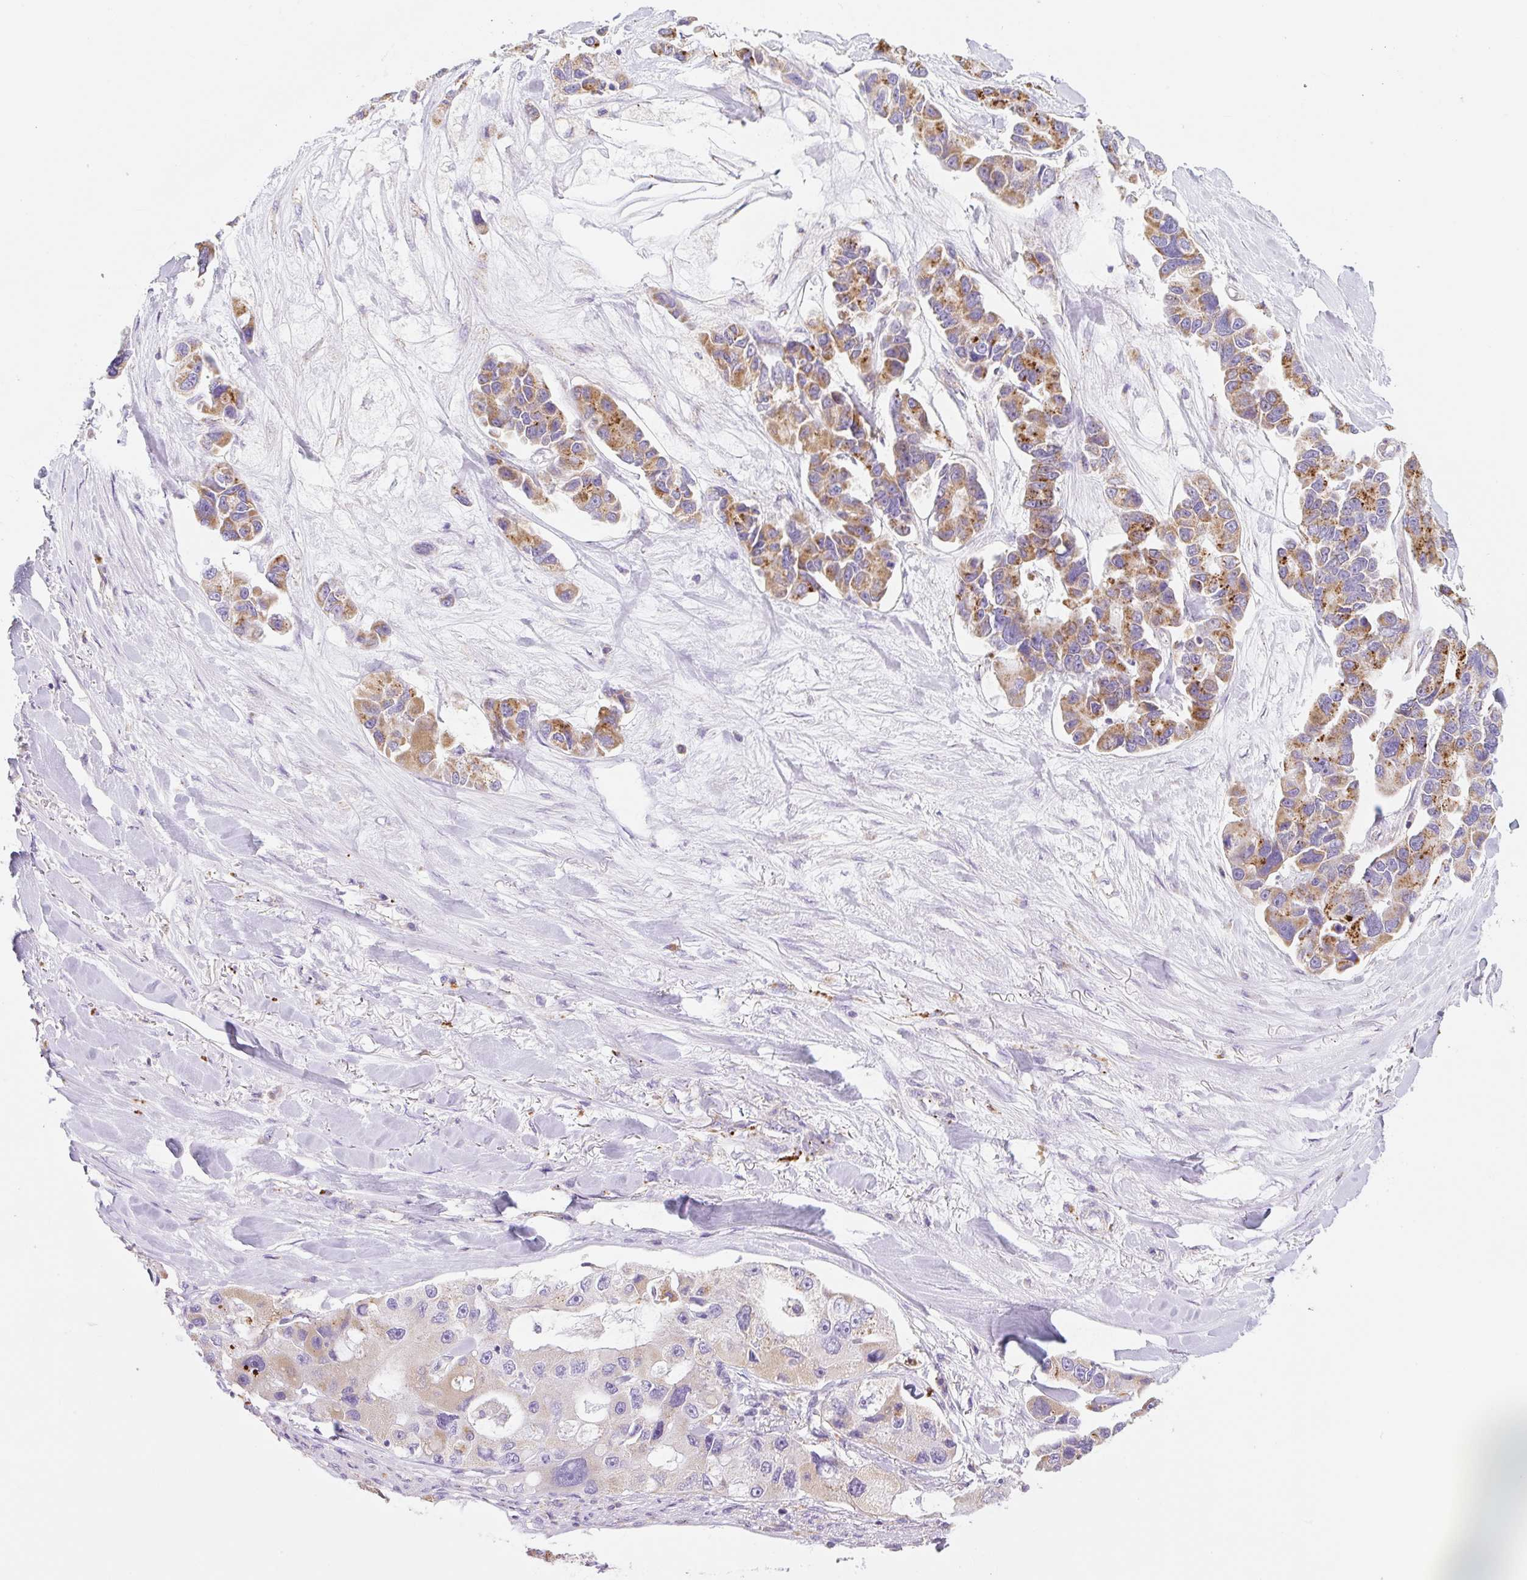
{"staining": {"intensity": "moderate", "quantity": ">75%", "location": "cytoplasmic/membranous"}, "tissue": "lung cancer", "cell_type": "Tumor cells", "image_type": "cancer", "snomed": [{"axis": "morphology", "description": "Adenocarcinoma, NOS"}, {"axis": "topography", "description": "Lung"}], "caption": "Lung cancer (adenocarcinoma) stained with DAB immunohistochemistry (IHC) shows medium levels of moderate cytoplasmic/membranous expression in approximately >75% of tumor cells. (Brightfield microscopy of DAB IHC at high magnification).", "gene": "CLEC3A", "patient": {"sex": "female", "age": 54}}